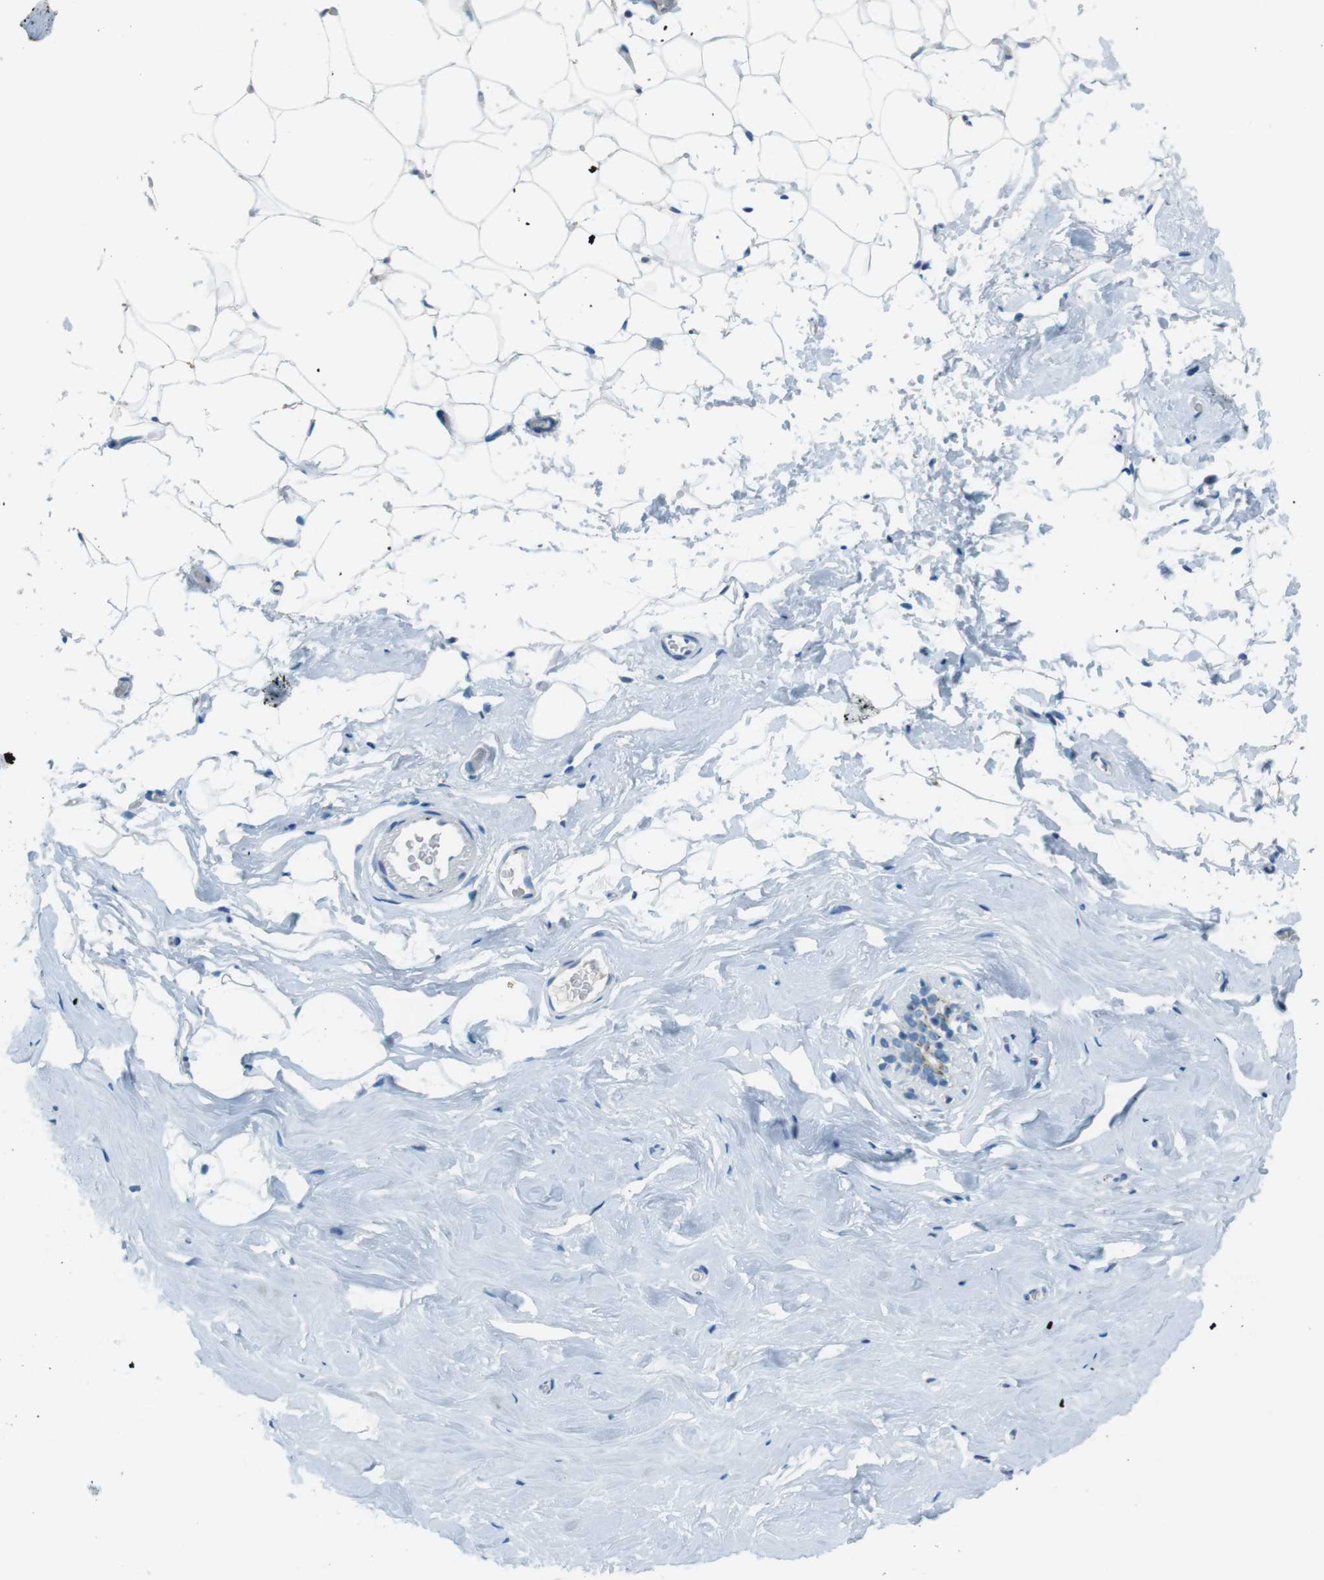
{"staining": {"intensity": "negative", "quantity": "none", "location": "none"}, "tissue": "breast", "cell_type": "Adipocytes", "image_type": "normal", "snomed": [{"axis": "morphology", "description": "Normal tissue, NOS"}, {"axis": "topography", "description": "Breast"}], "caption": "A high-resolution image shows IHC staining of unremarkable breast, which reveals no significant positivity in adipocytes. (Immunohistochemistry, brightfield microscopy, high magnification).", "gene": "TXNDC15", "patient": {"sex": "female", "age": 75}}